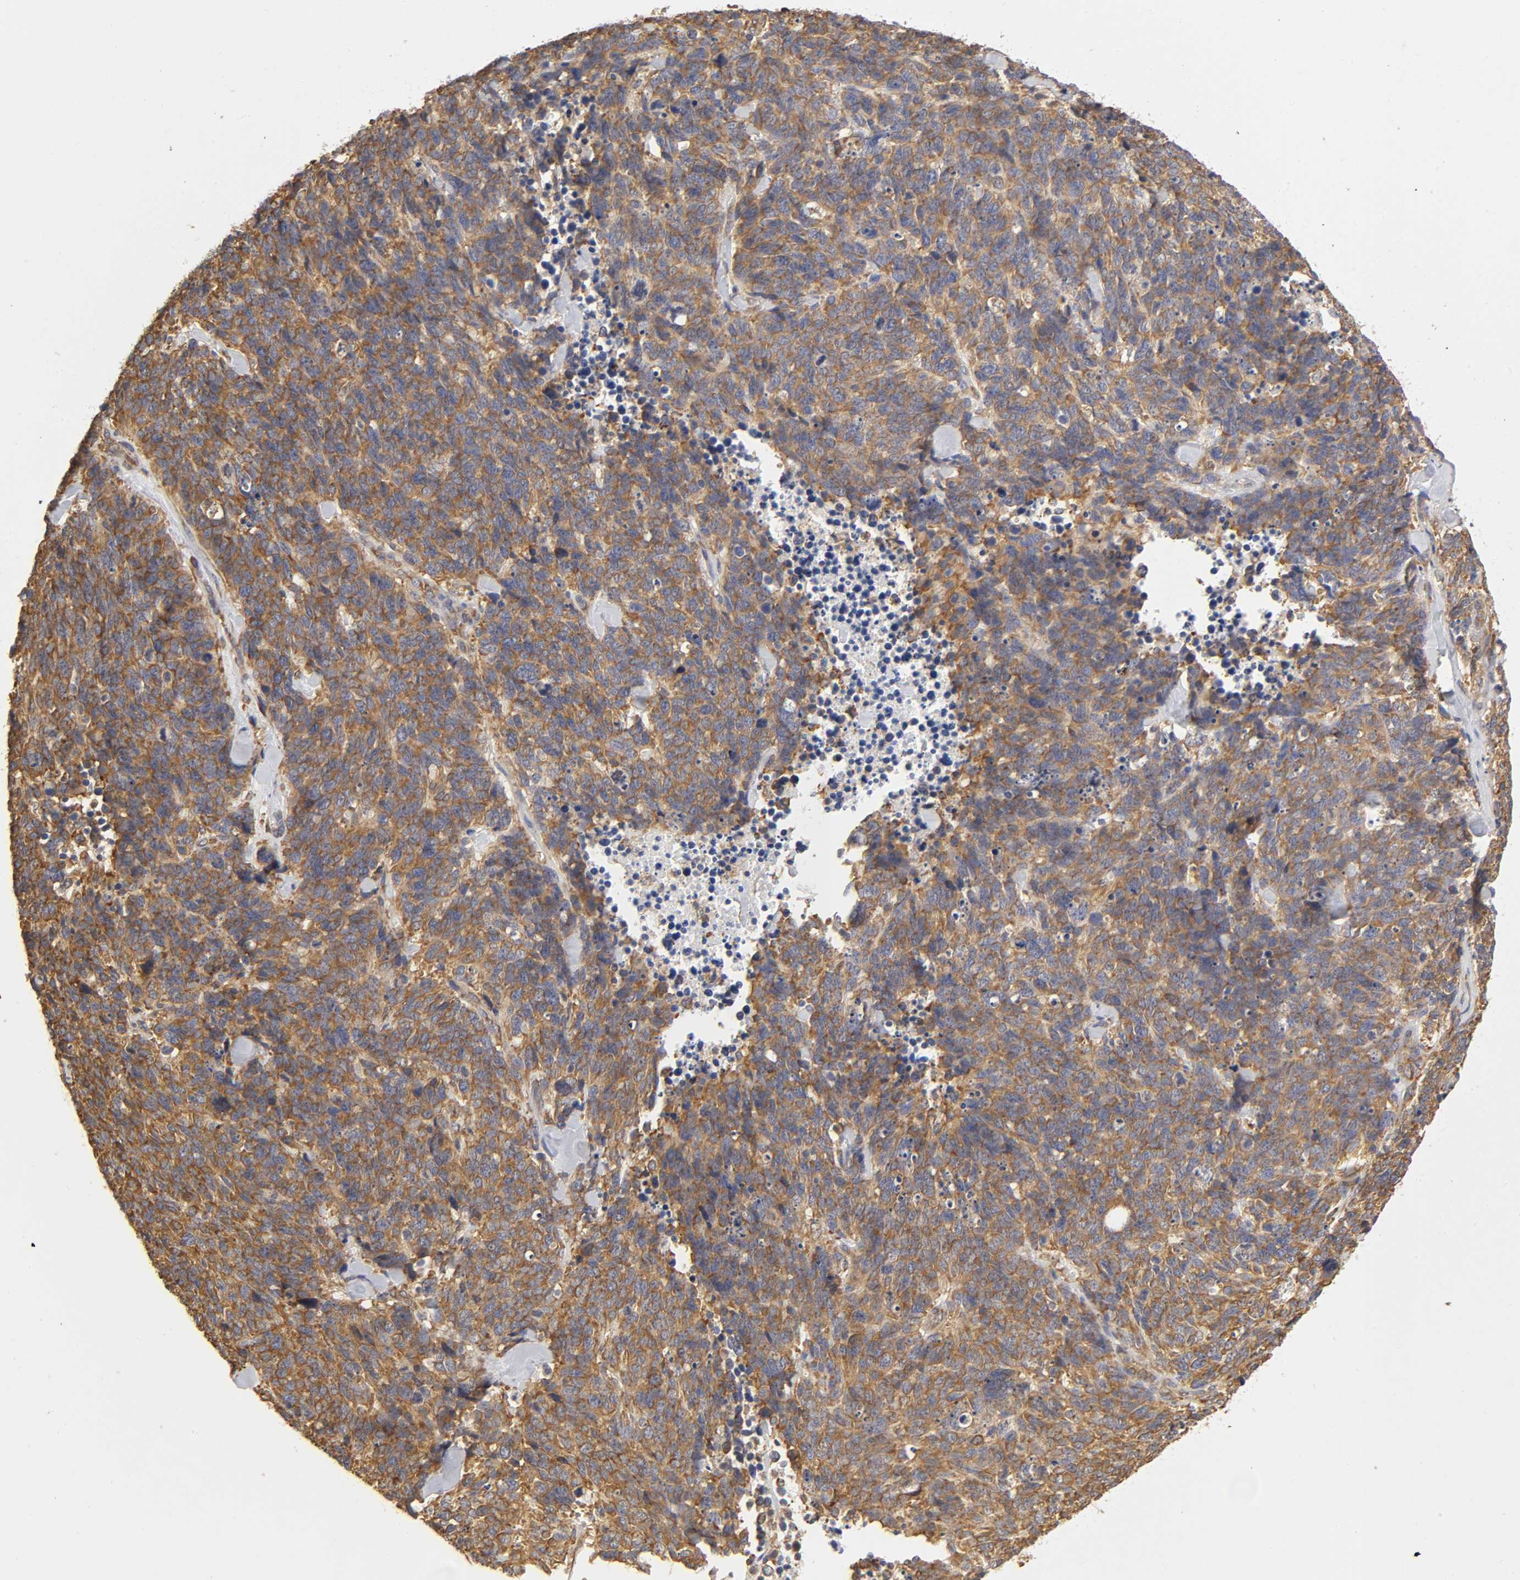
{"staining": {"intensity": "moderate", "quantity": ">75%", "location": "cytoplasmic/membranous"}, "tissue": "lung cancer", "cell_type": "Tumor cells", "image_type": "cancer", "snomed": [{"axis": "morphology", "description": "Neoplasm, malignant, NOS"}, {"axis": "topography", "description": "Lung"}], "caption": "Moderate cytoplasmic/membranous staining for a protein is appreciated in about >75% of tumor cells of lung neoplasm (malignant) using immunohistochemistry (IHC).", "gene": "RPL14", "patient": {"sex": "female", "age": 58}}